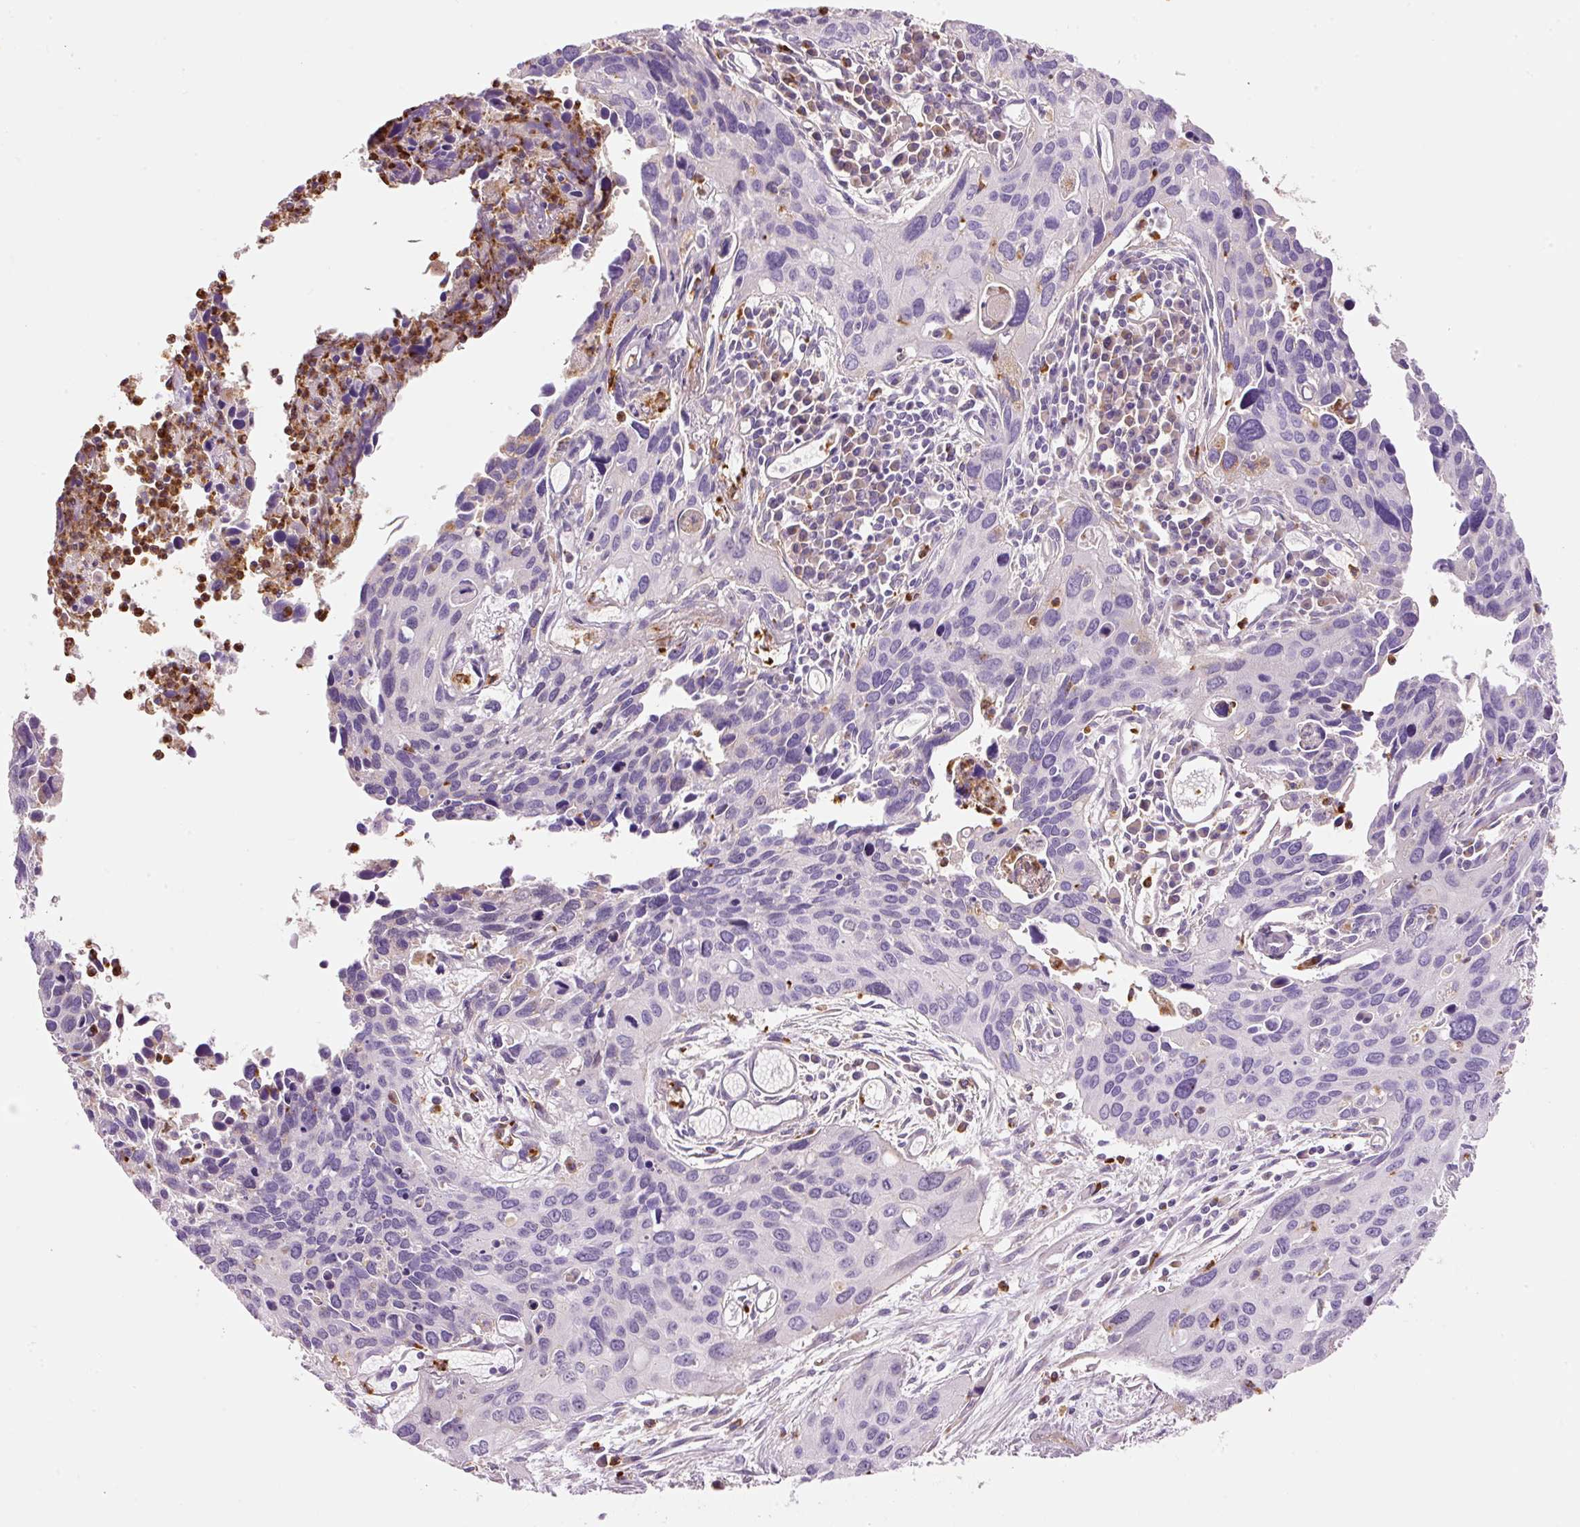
{"staining": {"intensity": "negative", "quantity": "none", "location": "none"}, "tissue": "cervical cancer", "cell_type": "Tumor cells", "image_type": "cancer", "snomed": [{"axis": "morphology", "description": "Squamous cell carcinoma, NOS"}, {"axis": "topography", "description": "Cervix"}], "caption": "DAB (3,3'-diaminobenzidine) immunohistochemical staining of human cervical cancer shows no significant positivity in tumor cells.", "gene": "TMC8", "patient": {"sex": "female", "age": 55}}